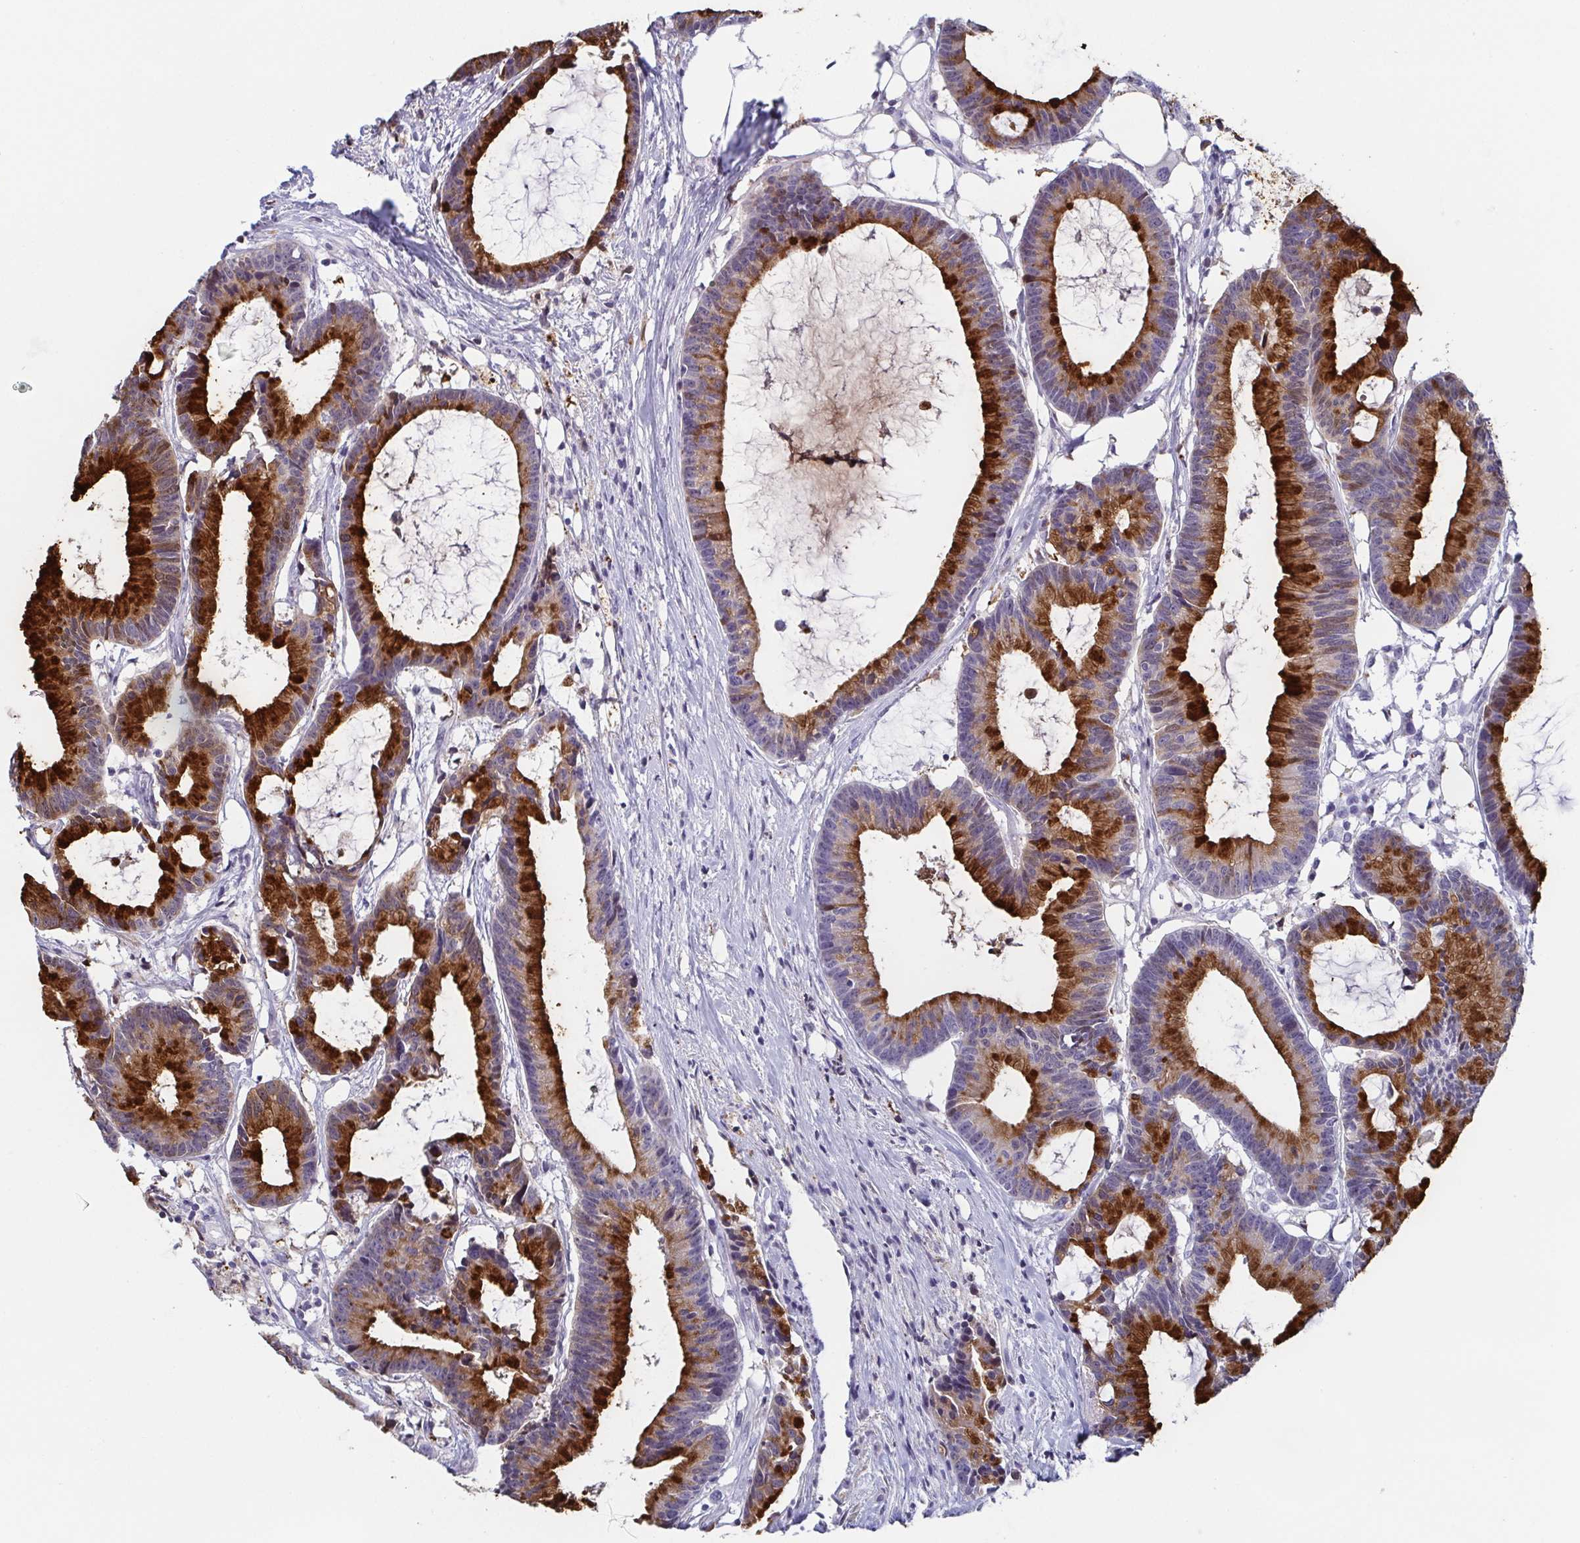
{"staining": {"intensity": "strong", "quantity": "25%-75%", "location": "cytoplasmic/membranous"}, "tissue": "colorectal cancer", "cell_type": "Tumor cells", "image_type": "cancer", "snomed": [{"axis": "morphology", "description": "Adenocarcinoma, NOS"}, {"axis": "topography", "description": "Colon"}], "caption": "A brown stain shows strong cytoplasmic/membranous staining of a protein in human colorectal adenocarcinoma tumor cells.", "gene": "REG4", "patient": {"sex": "female", "age": 78}}